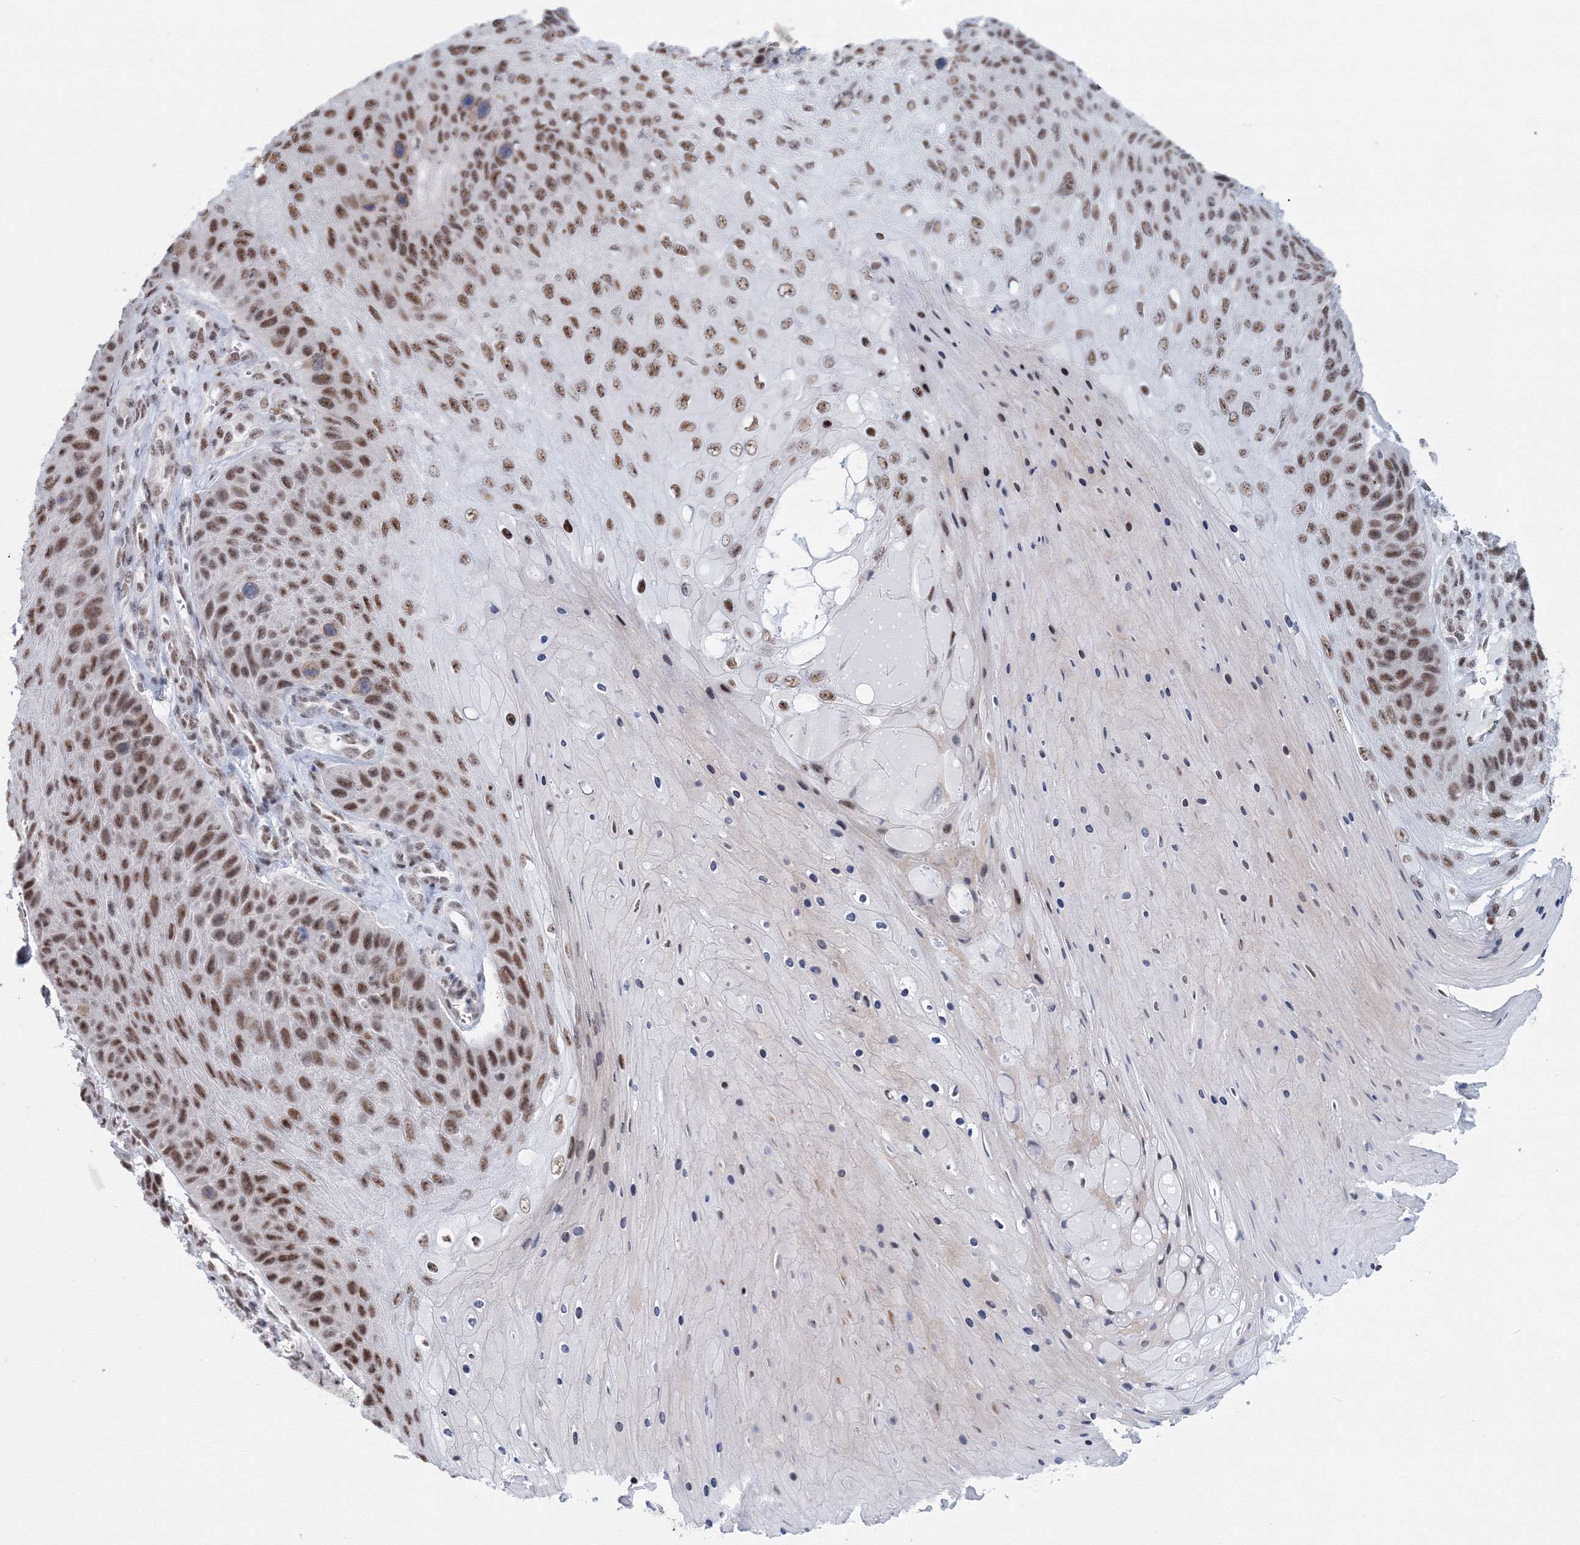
{"staining": {"intensity": "moderate", "quantity": ">75%", "location": "nuclear"}, "tissue": "skin cancer", "cell_type": "Tumor cells", "image_type": "cancer", "snomed": [{"axis": "morphology", "description": "Squamous cell carcinoma, NOS"}, {"axis": "topography", "description": "Skin"}], "caption": "Tumor cells show medium levels of moderate nuclear staining in about >75% of cells in human skin cancer. (Stains: DAB (3,3'-diaminobenzidine) in brown, nuclei in blue, Microscopy: brightfield microscopy at high magnification).", "gene": "SF3B6", "patient": {"sex": "female", "age": 88}}